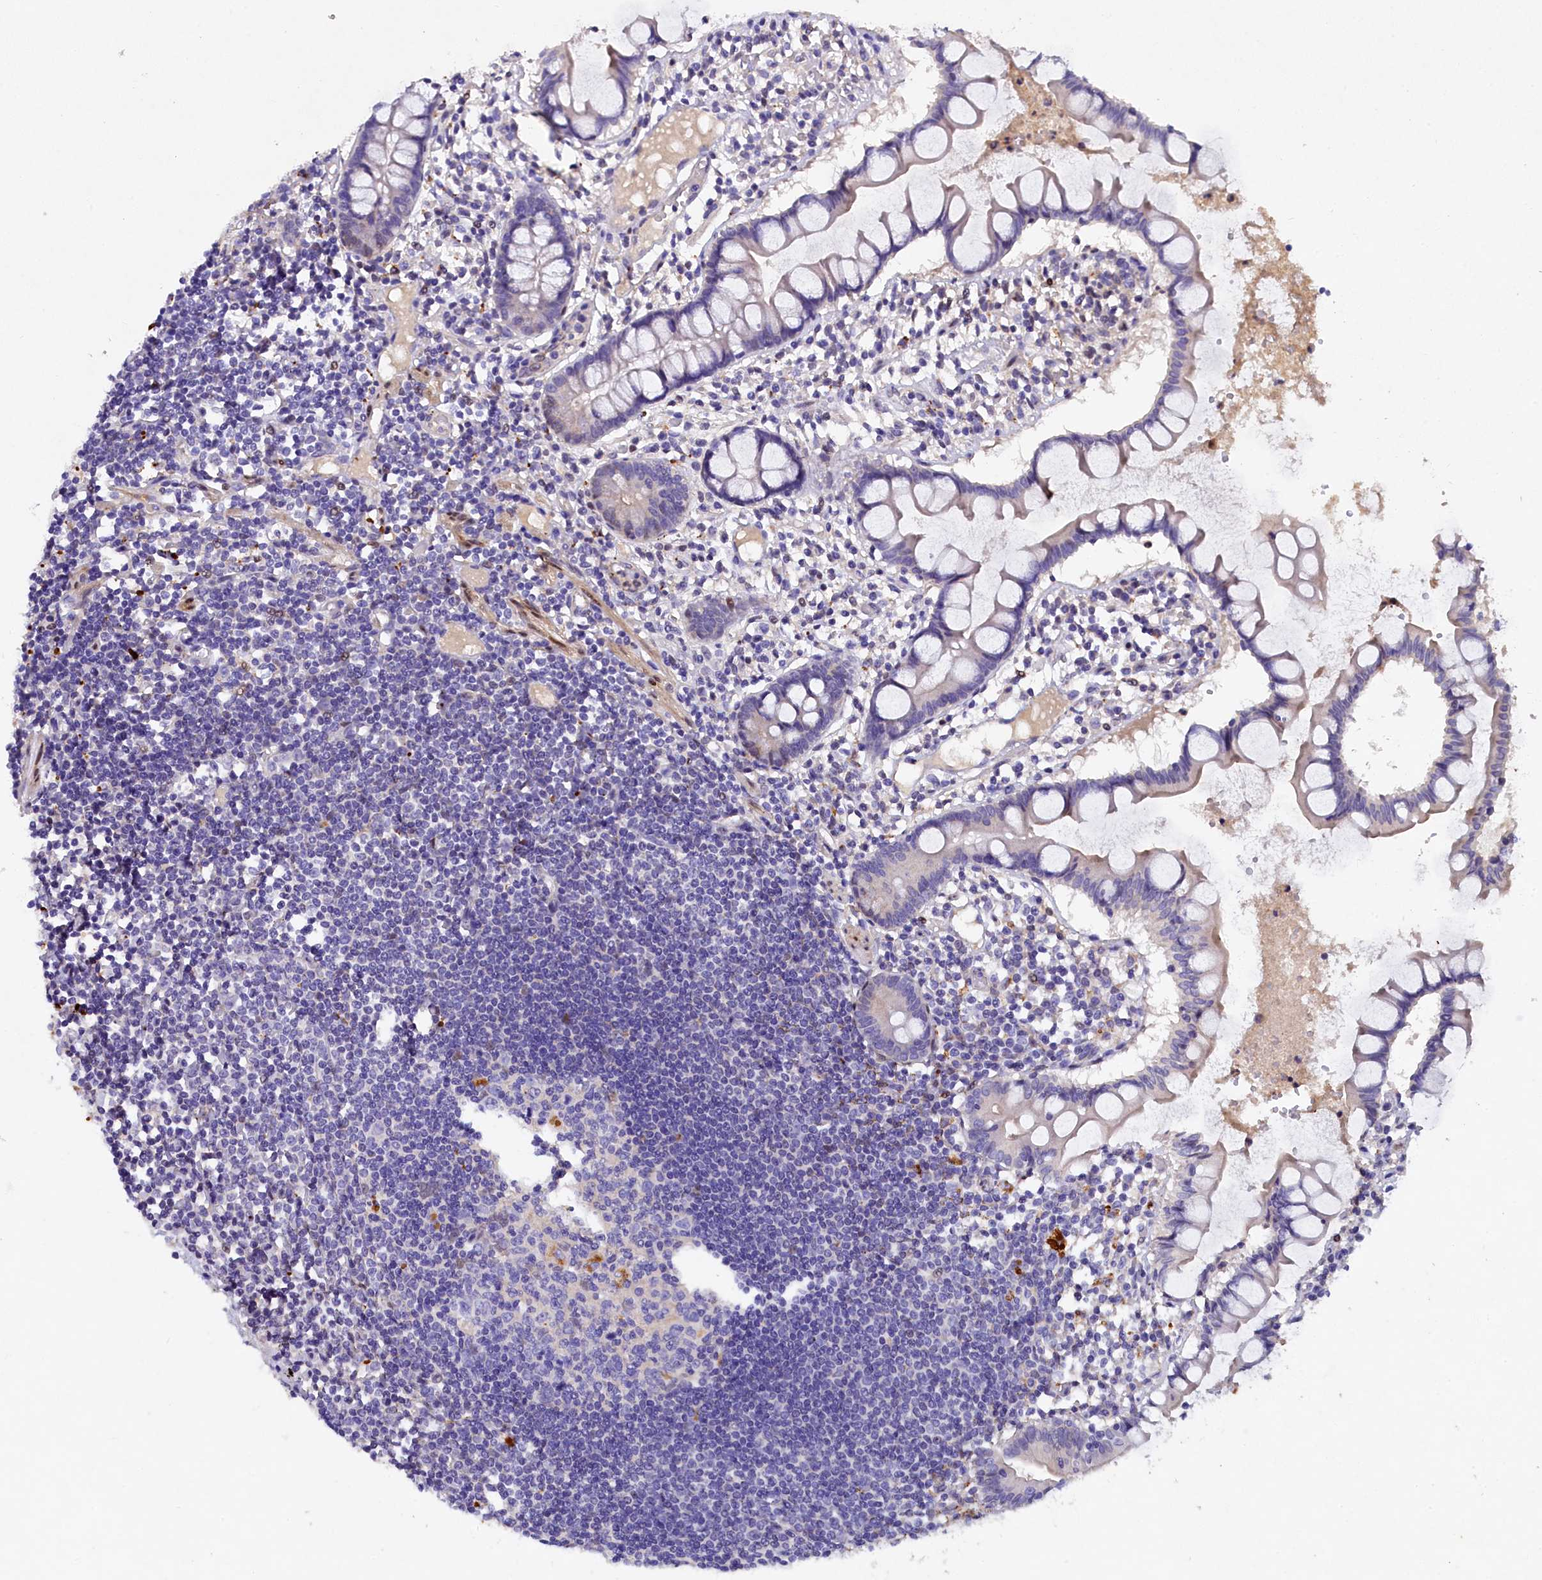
{"staining": {"intensity": "weak", "quantity": ">75%", "location": "cytoplasmic/membranous"}, "tissue": "colon", "cell_type": "Endothelial cells", "image_type": "normal", "snomed": [{"axis": "morphology", "description": "Normal tissue, NOS"}, {"axis": "morphology", "description": "Adenocarcinoma, NOS"}, {"axis": "topography", "description": "Colon"}], "caption": "Immunohistochemical staining of benign colon reveals low levels of weak cytoplasmic/membranous positivity in approximately >75% of endothelial cells. (Brightfield microscopy of DAB IHC at high magnification).", "gene": "TGDS", "patient": {"sex": "female", "age": 55}}